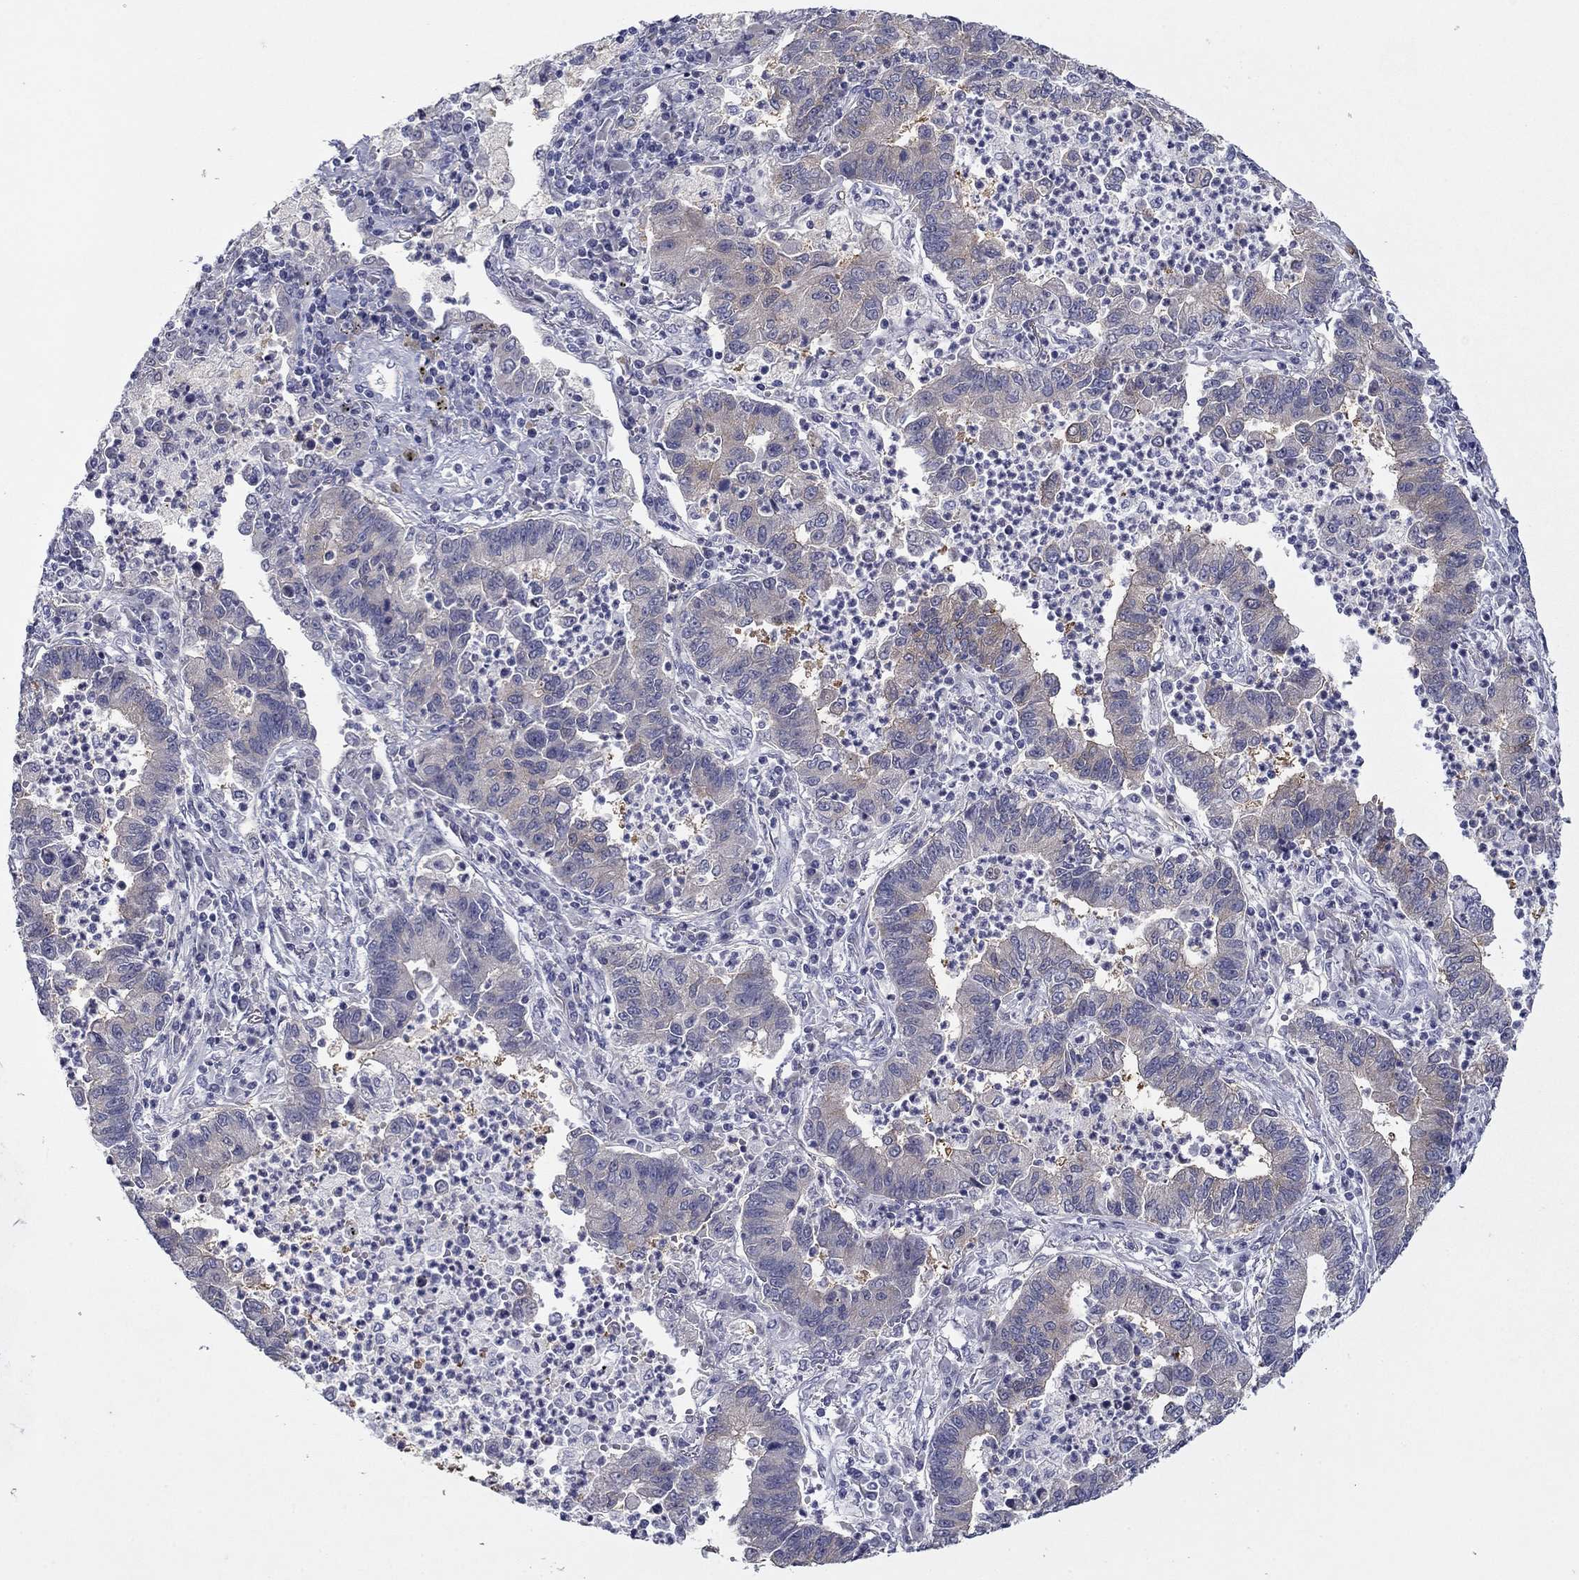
{"staining": {"intensity": "negative", "quantity": "none", "location": "none"}, "tissue": "lung cancer", "cell_type": "Tumor cells", "image_type": "cancer", "snomed": [{"axis": "morphology", "description": "Adenocarcinoma, NOS"}, {"axis": "topography", "description": "Lung"}], "caption": "Micrograph shows no protein expression in tumor cells of lung cancer (adenocarcinoma) tissue.", "gene": "PLS1", "patient": {"sex": "female", "age": 57}}